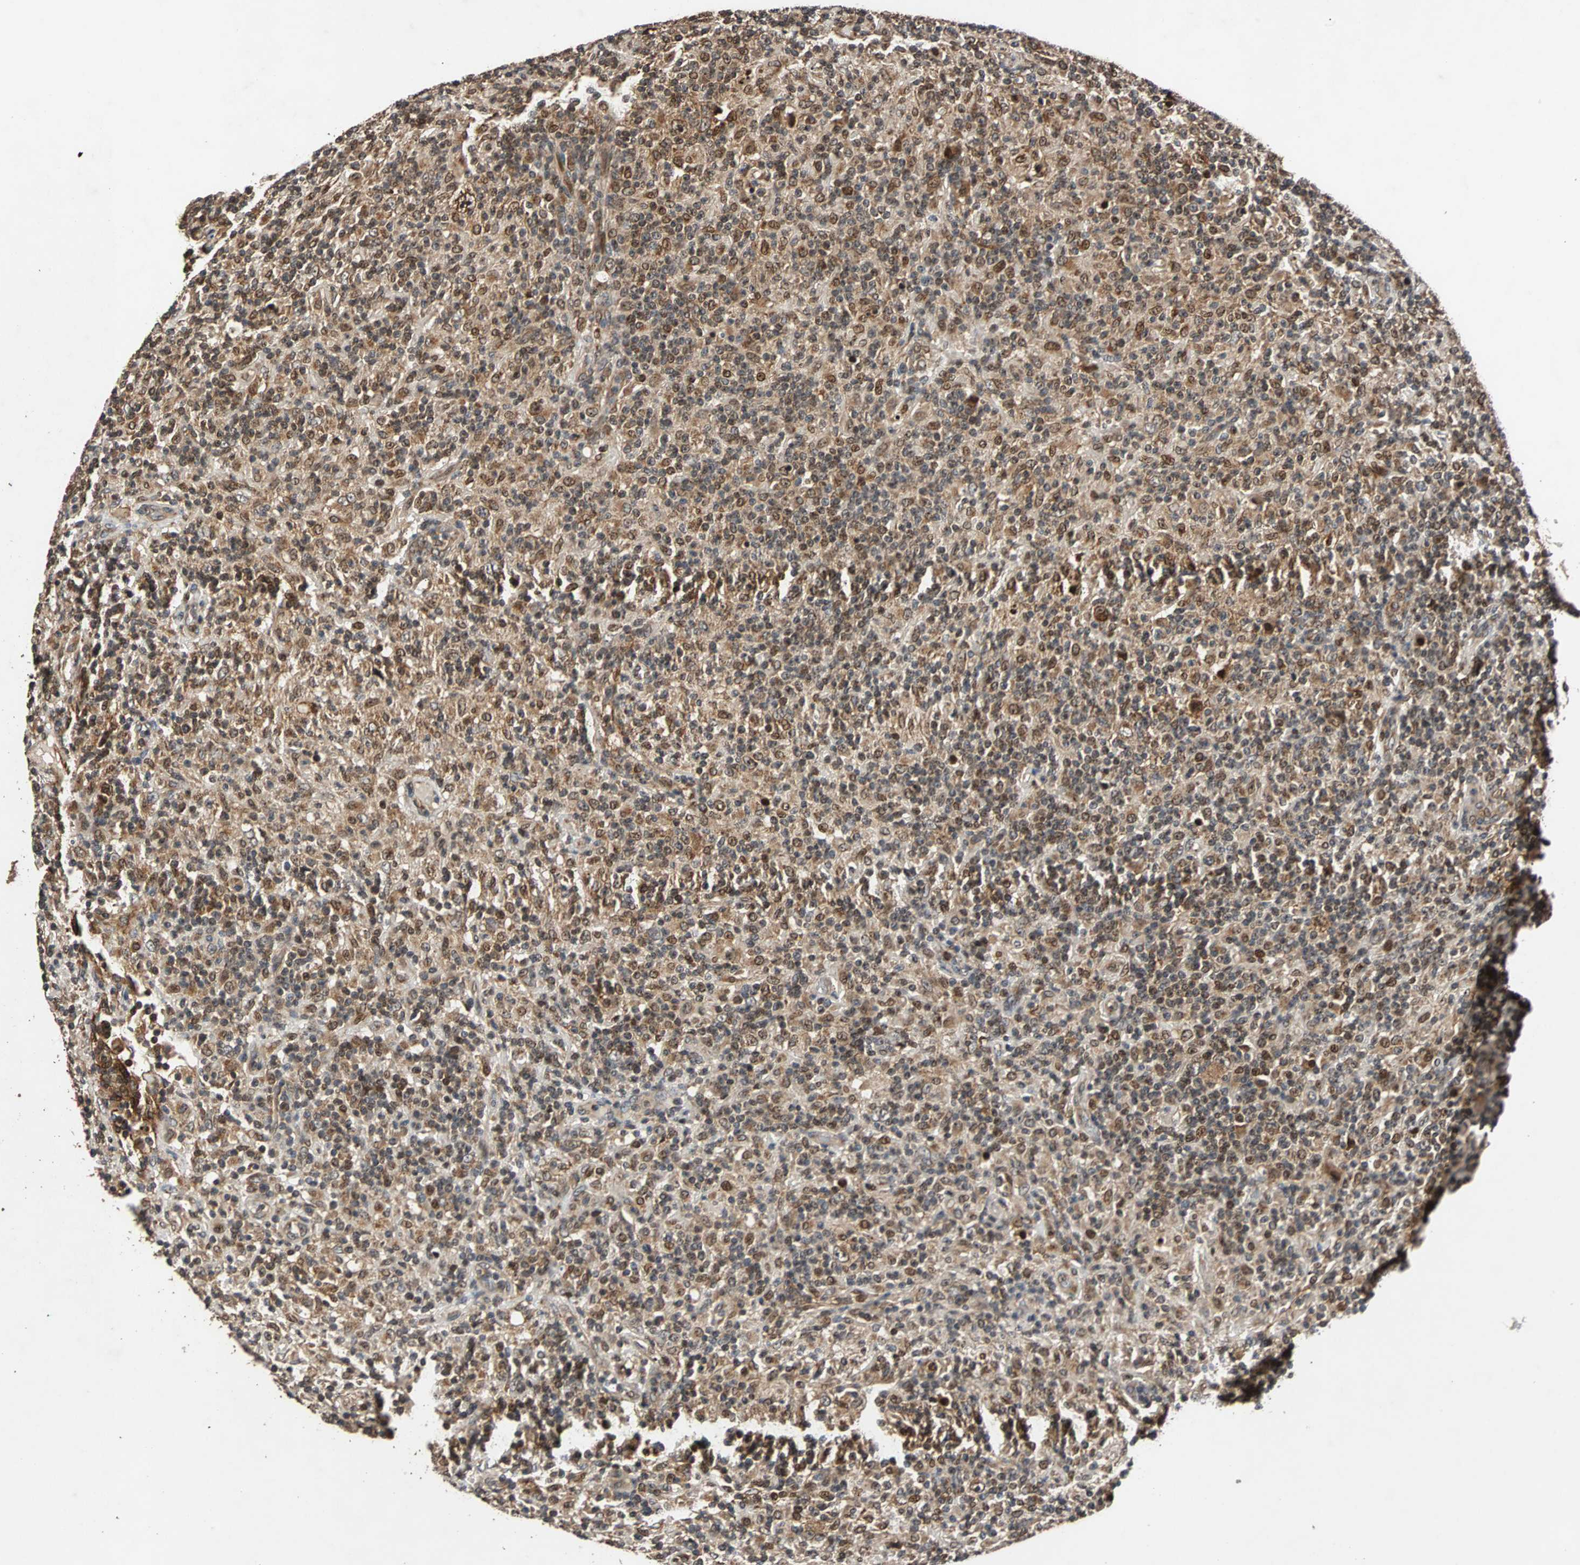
{"staining": {"intensity": "moderate", "quantity": ">75%", "location": "cytoplasmic/membranous,nuclear"}, "tissue": "lymphoma", "cell_type": "Tumor cells", "image_type": "cancer", "snomed": [{"axis": "morphology", "description": "Hodgkin's disease, NOS"}, {"axis": "topography", "description": "Lymph node"}], "caption": "DAB immunohistochemical staining of lymphoma shows moderate cytoplasmic/membranous and nuclear protein positivity in about >75% of tumor cells.", "gene": "USP31", "patient": {"sex": "male", "age": 70}}